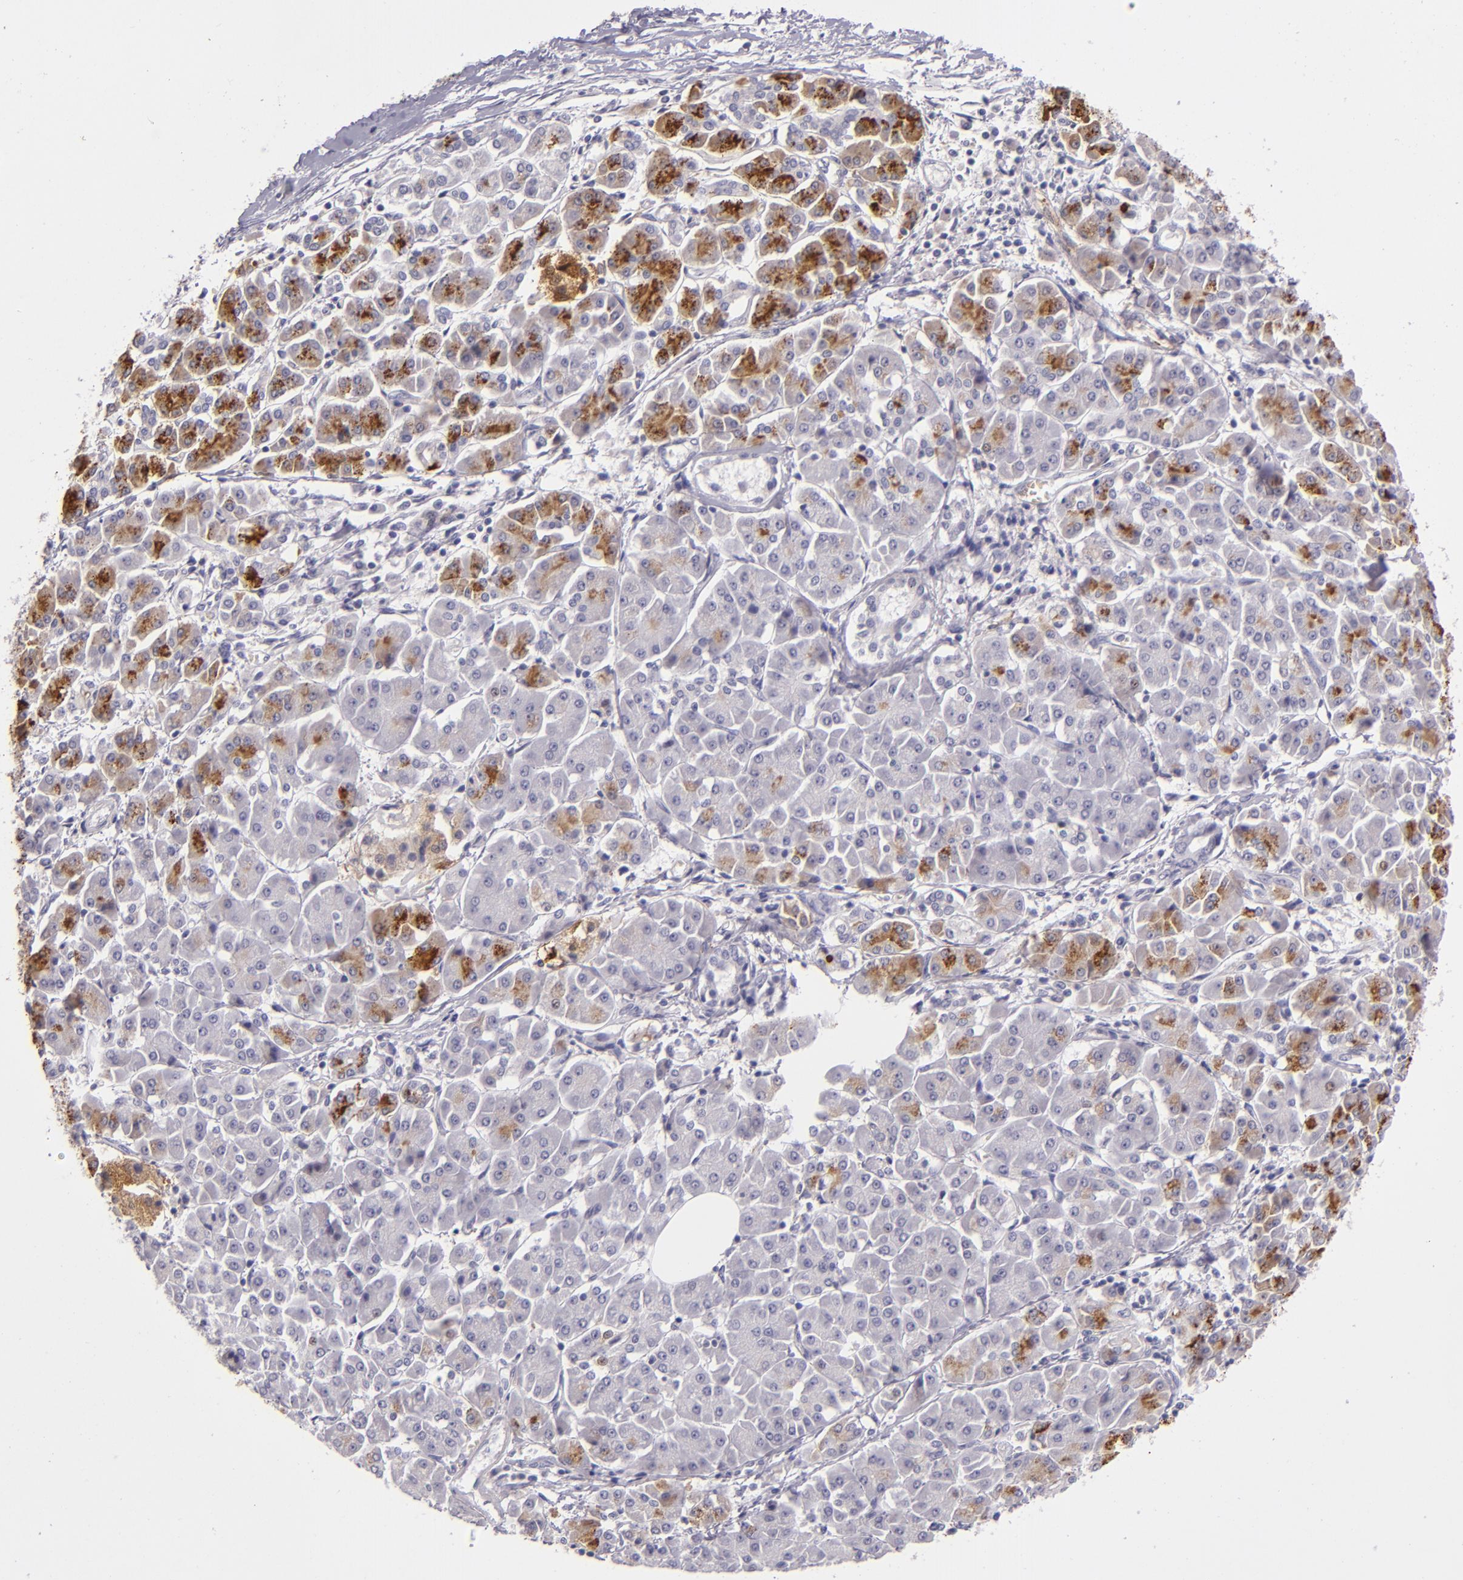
{"staining": {"intensity": "negative", "quantity": "none", "location": "none"}, "tissue": "pancreatic cancer", "cell_type": "Tumor cells", "image_type": "cancer", "snomed": [{"axis": "morphology", "description": "Adenocarcinoma, NOS"}, {"axis": "topography", "description": "Pancreas"}], "caption": "Photomicrograph shows no protein positivity in tumor cells of pancreatic adenocarcinoma tissue.", "gene": "SNCB", "patient": {"sex": "female", "age": 57}}